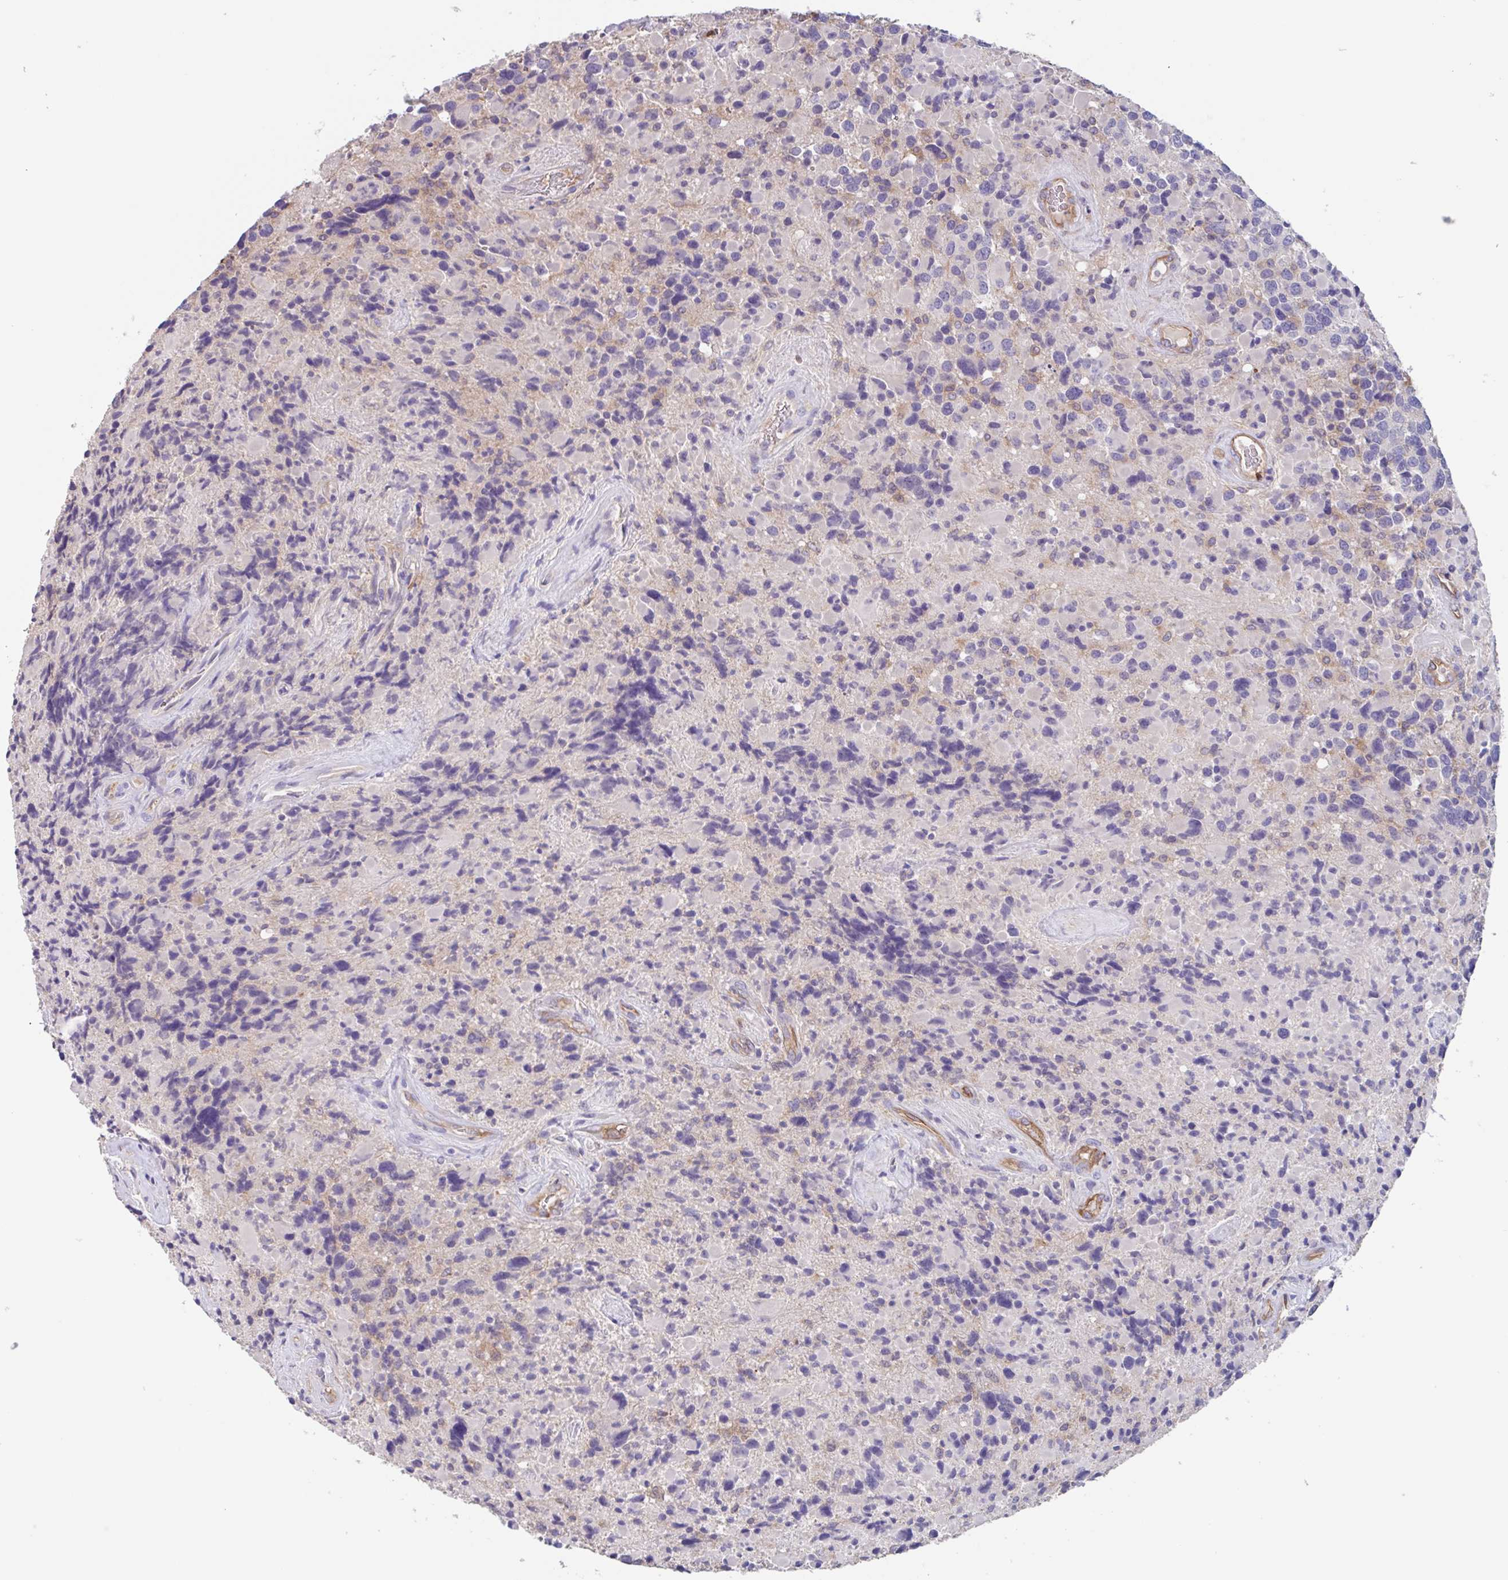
{"staining": {"intensity": "negative", "quantity": "none", "location": "none"}, "tissue": "glioma", "cell_type": "Tumor cells", "image_type": "cancer", "snomed": [{"axis": "morphology", "description": "Glioma, malignant, High grade"}, {"axis": "topography", "description": "Brain"}], "caption": "Tumor cells show no significant staining in malignant glioma (high-grade). Nuclei are stained in blue.", "gene": "EHD4", "patient": {"sex": "female", "age": 40}}